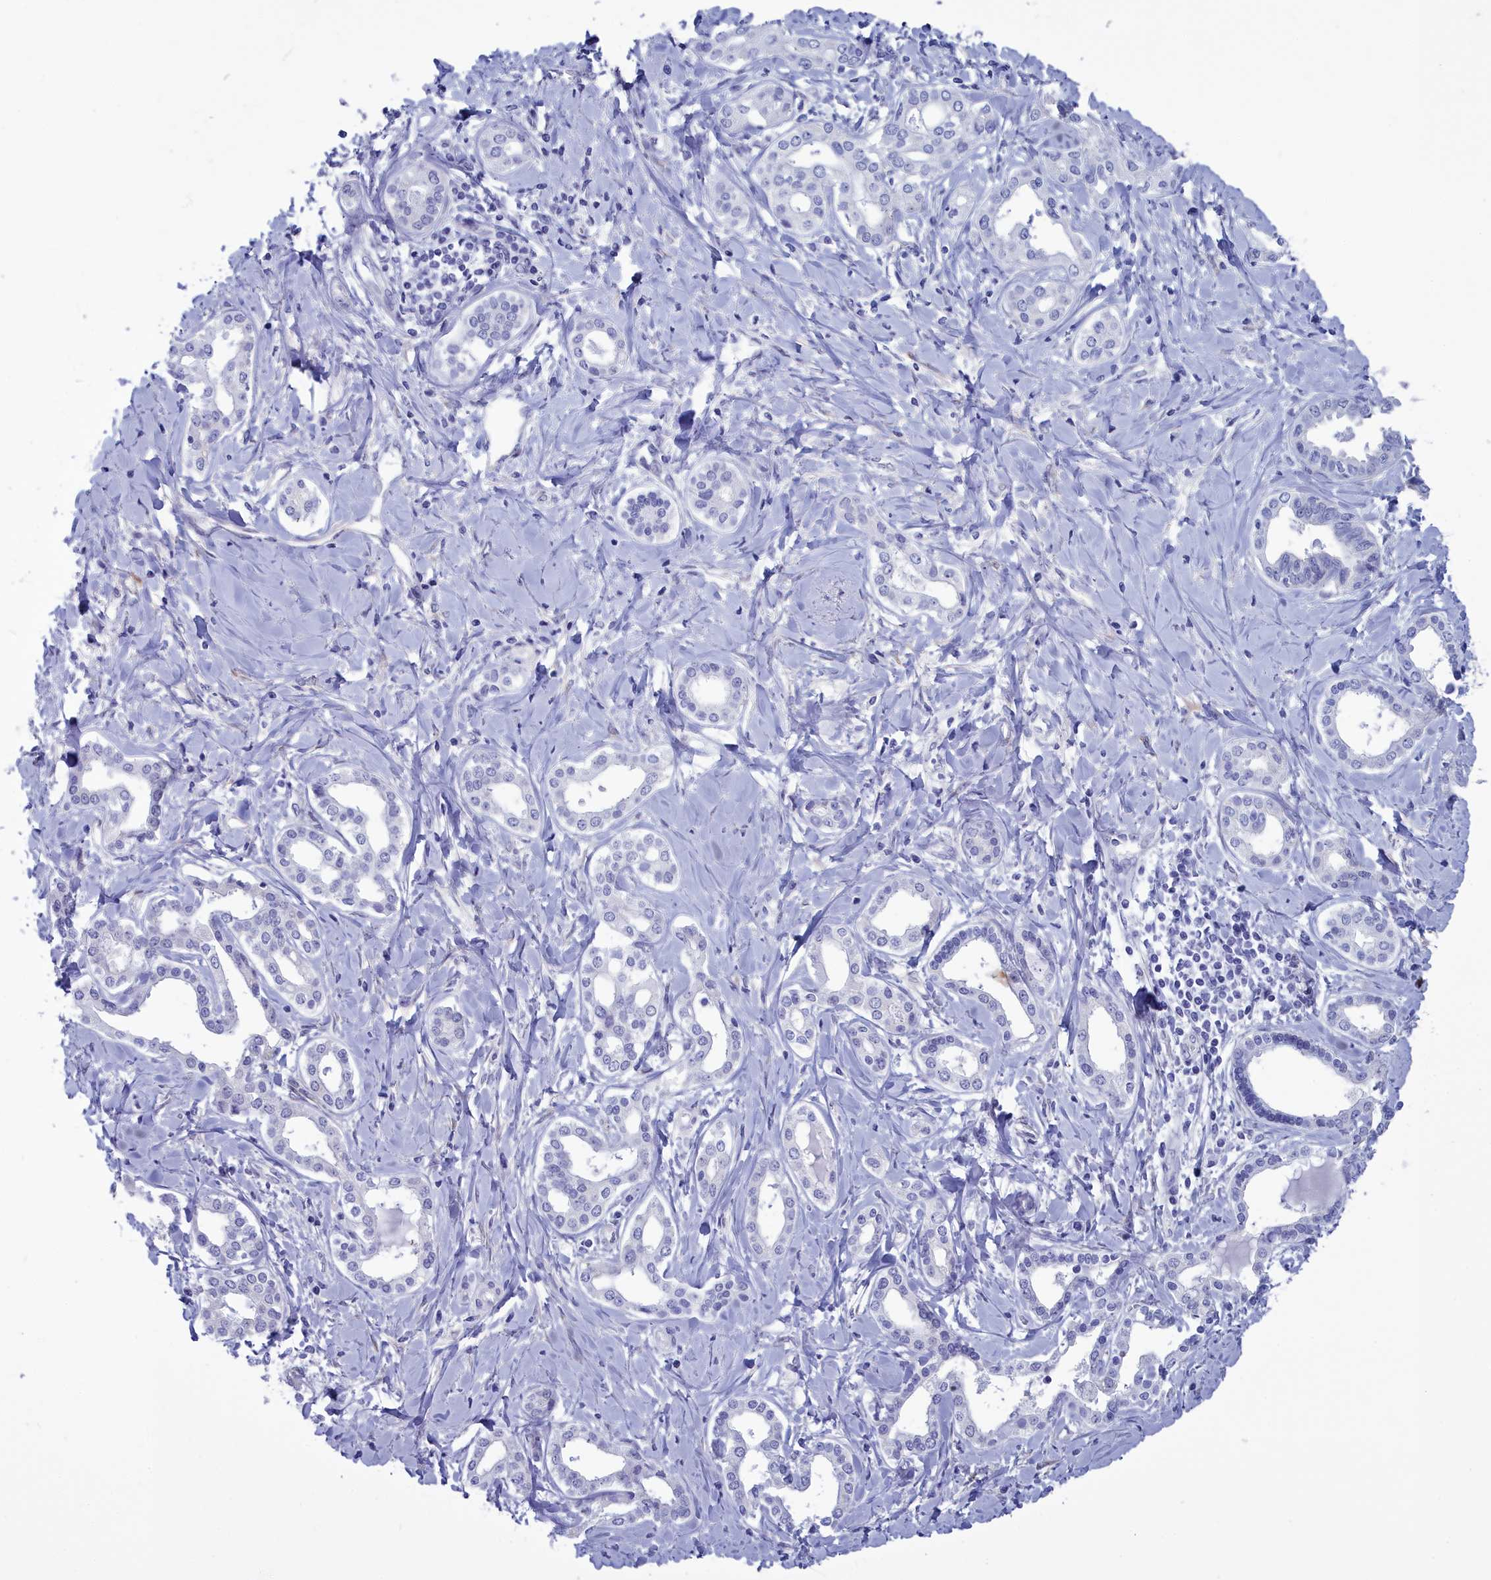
{"staining": {"intensity": "negative", "quantity": "none", "location": "none"}, "tissue": "liver cancer", "cell_type": "Tumor cells", "image_type": "cancer", "snomed": [{"axis": "morphology", "description": "Cholangiocarcinoma"}, {"axis": "topography", "description": "Liver"}], "caption": "Immunohistochemistry (IHC) of human liver cancer exhibits no positivity in tumor cells.", "gene": "MAP6", "patient": {"sex": "female", "age": 77}}